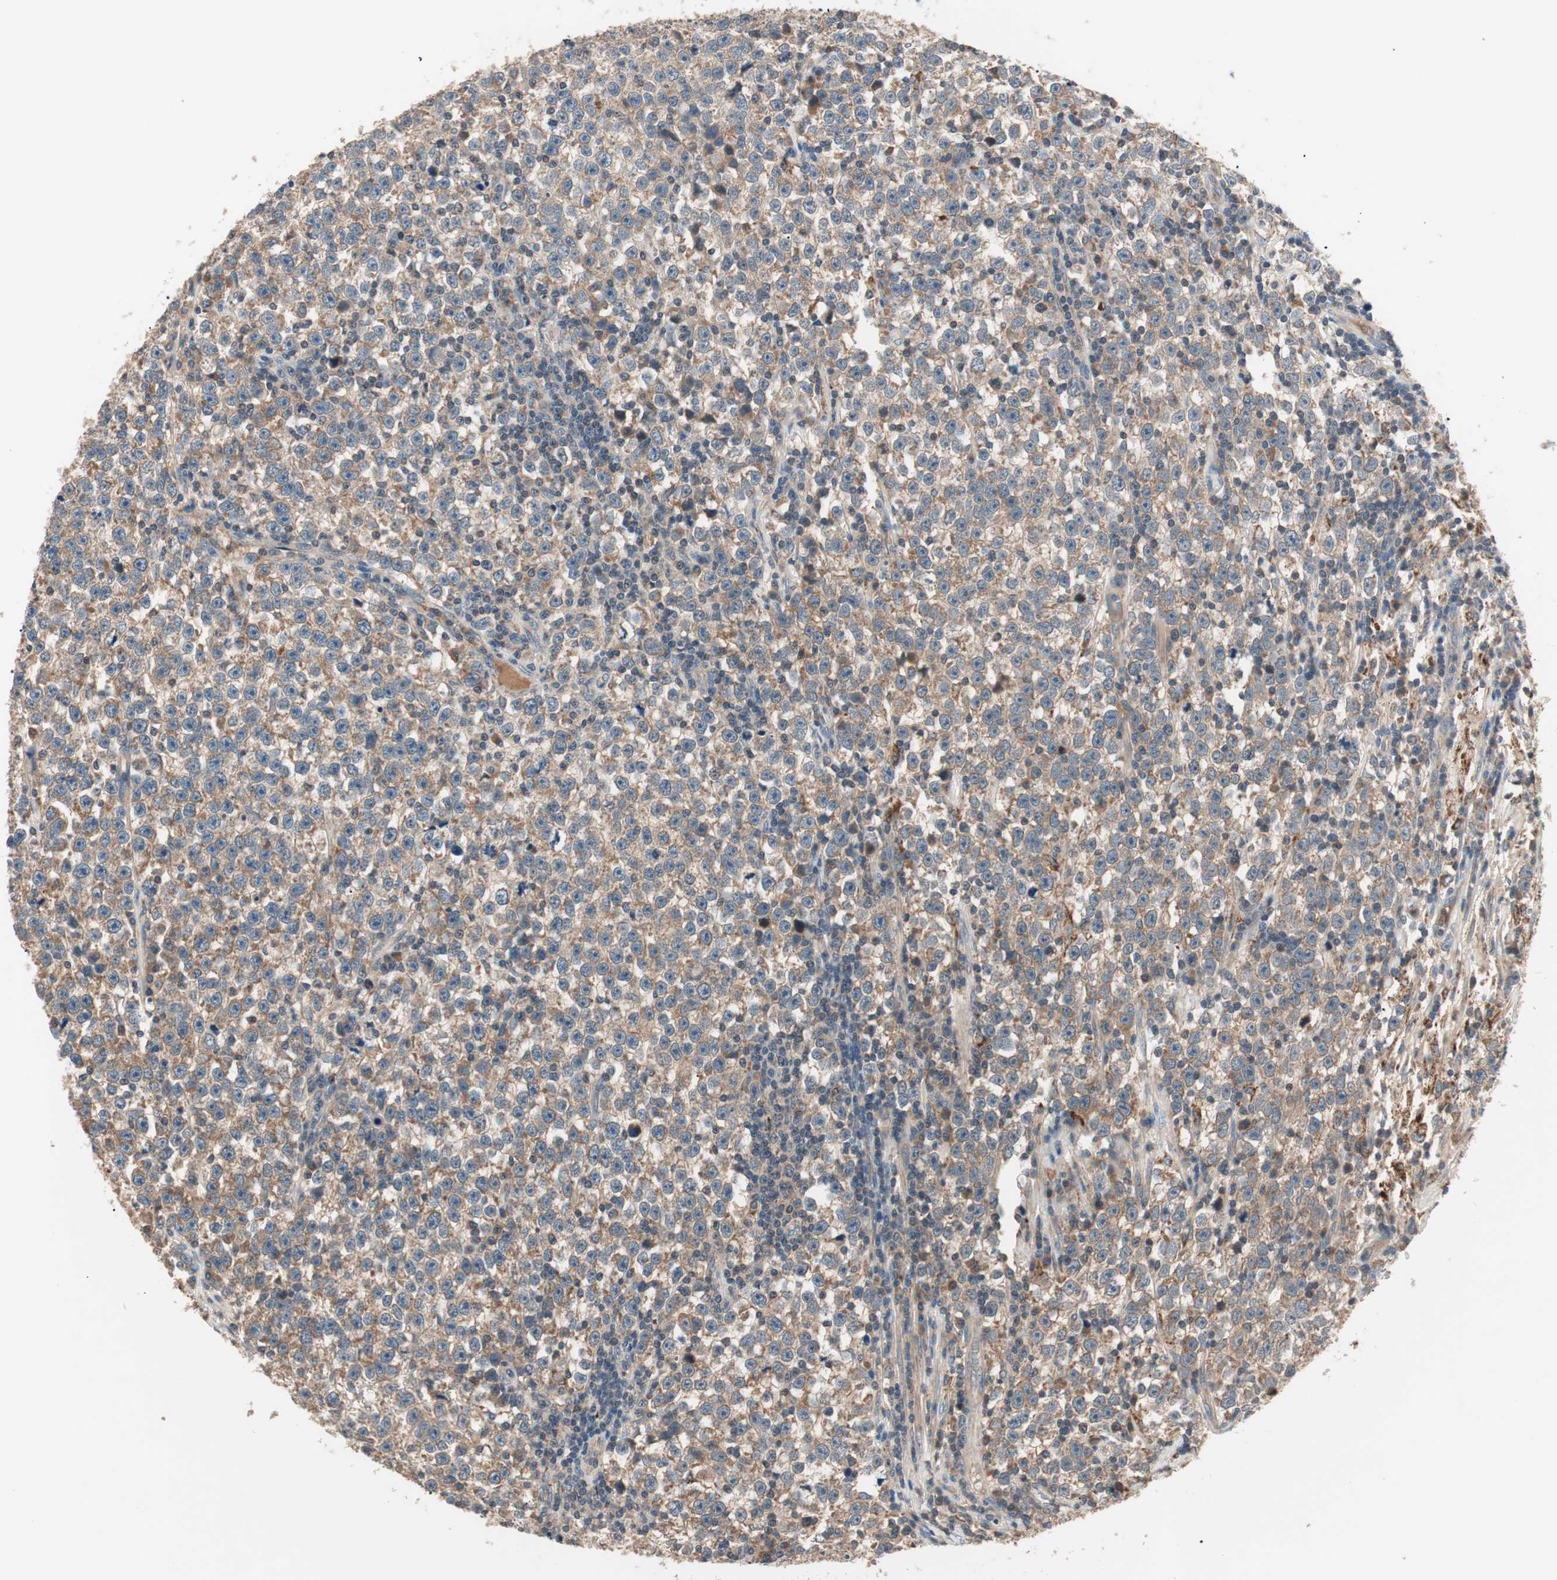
{"staining": {"intensity": "moderate", "quantity": ">75%", "location": "cytoplasmic/membranous"}, "tissue": "testis cancer", "cell_type": "Tumor cells", "image_type": "cancer", "snomed": [{"axis": "morphology", "description": "Seminoma, NOS"}, {"axis": "topography", "description": "Testis"}], "caption": "High-power microscopy captured an immunohistochemistry histopathology image of testis seminoma, revealing moderate cytoplasmic/membranous expression in about >75% of tumor cells.", "gene": "HPN", "patient": {"sex": "male", "age": 43}}